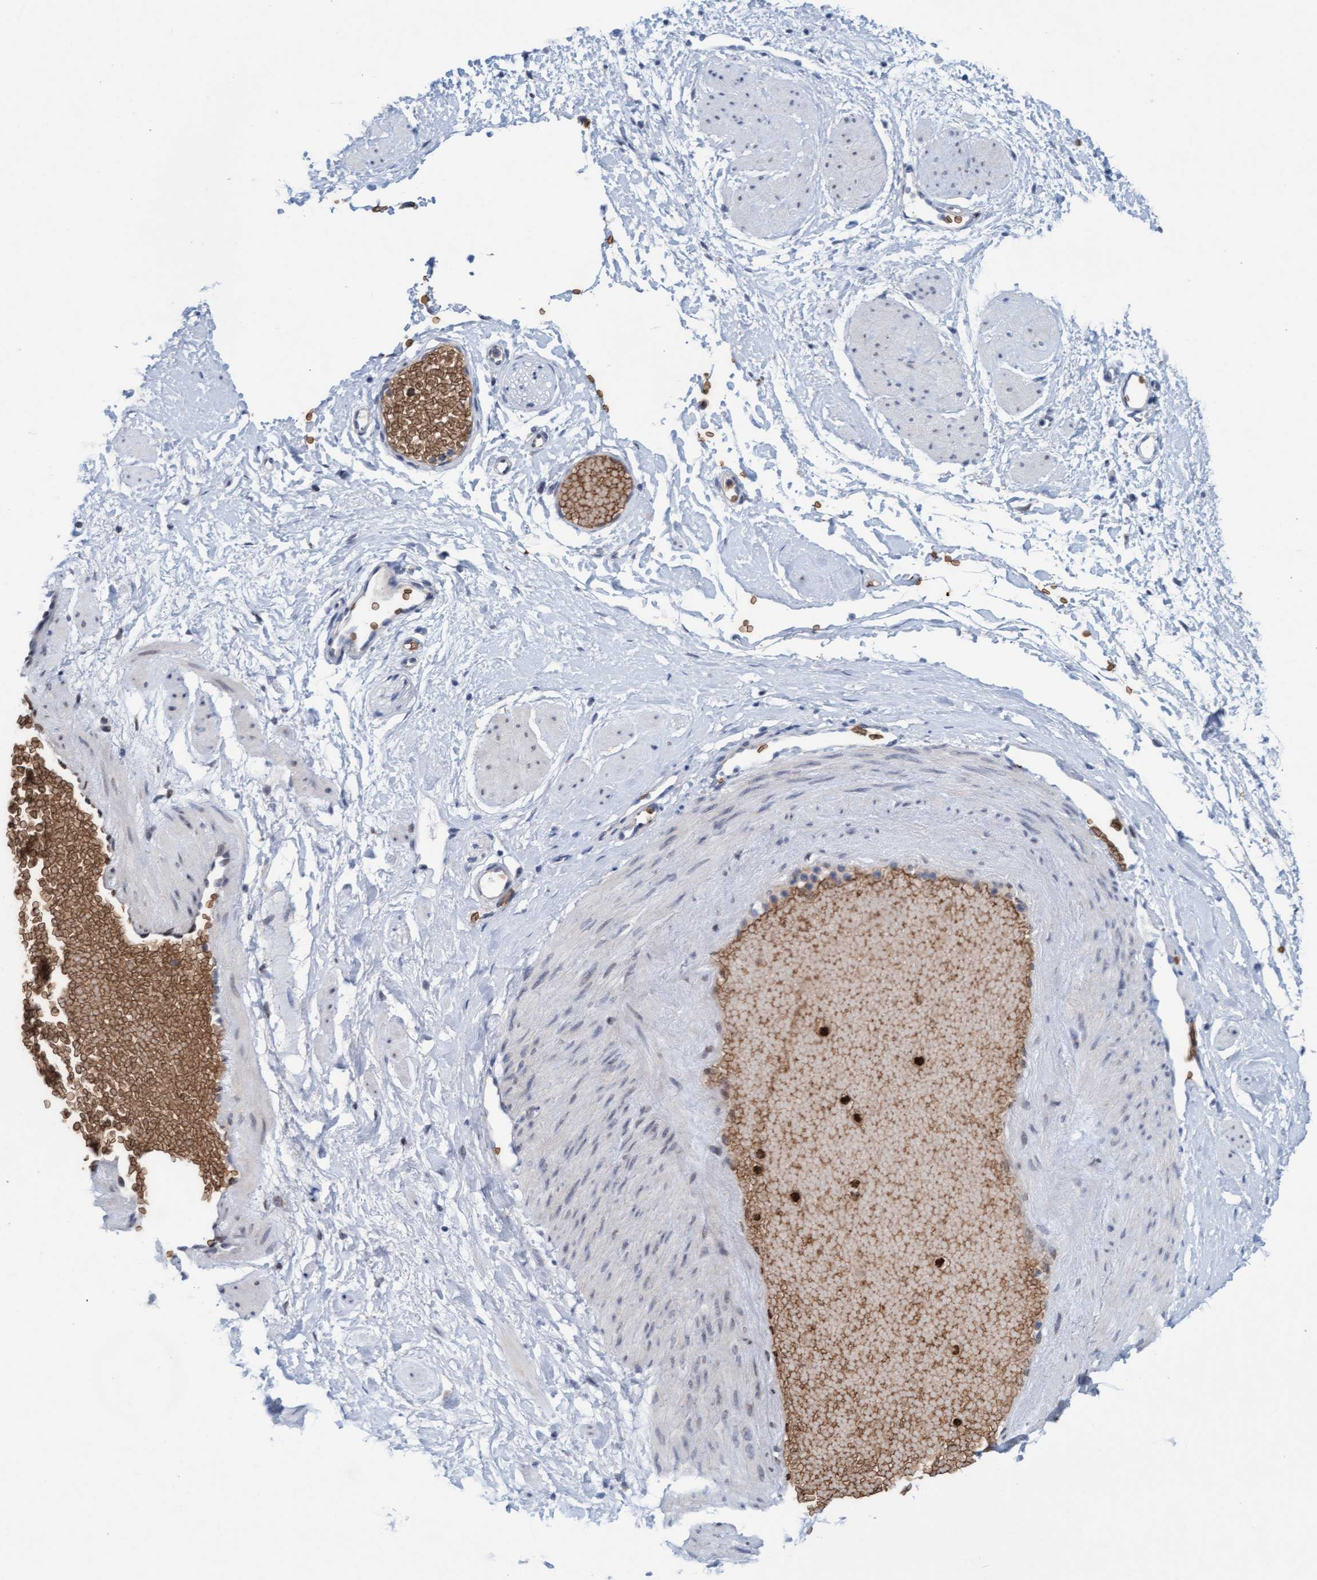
{"staining": {"intensity": "negative", "quantity": "none", "location": "none"}, "tissue": "adipose tissue", "cell_type": "Adipocytes", "image_type": "normal", "snomed": [{"axis": "morphology", "description": "Normal tissue, NOS"}, {"axis": "topography", "description": "Soft tissue"}], "caption": "Protein analysis of benign adipose tissue shows no significant staining in adipocytes.", "gene": "SPEM2", "patient": {"sex": "male", "age": 72}}